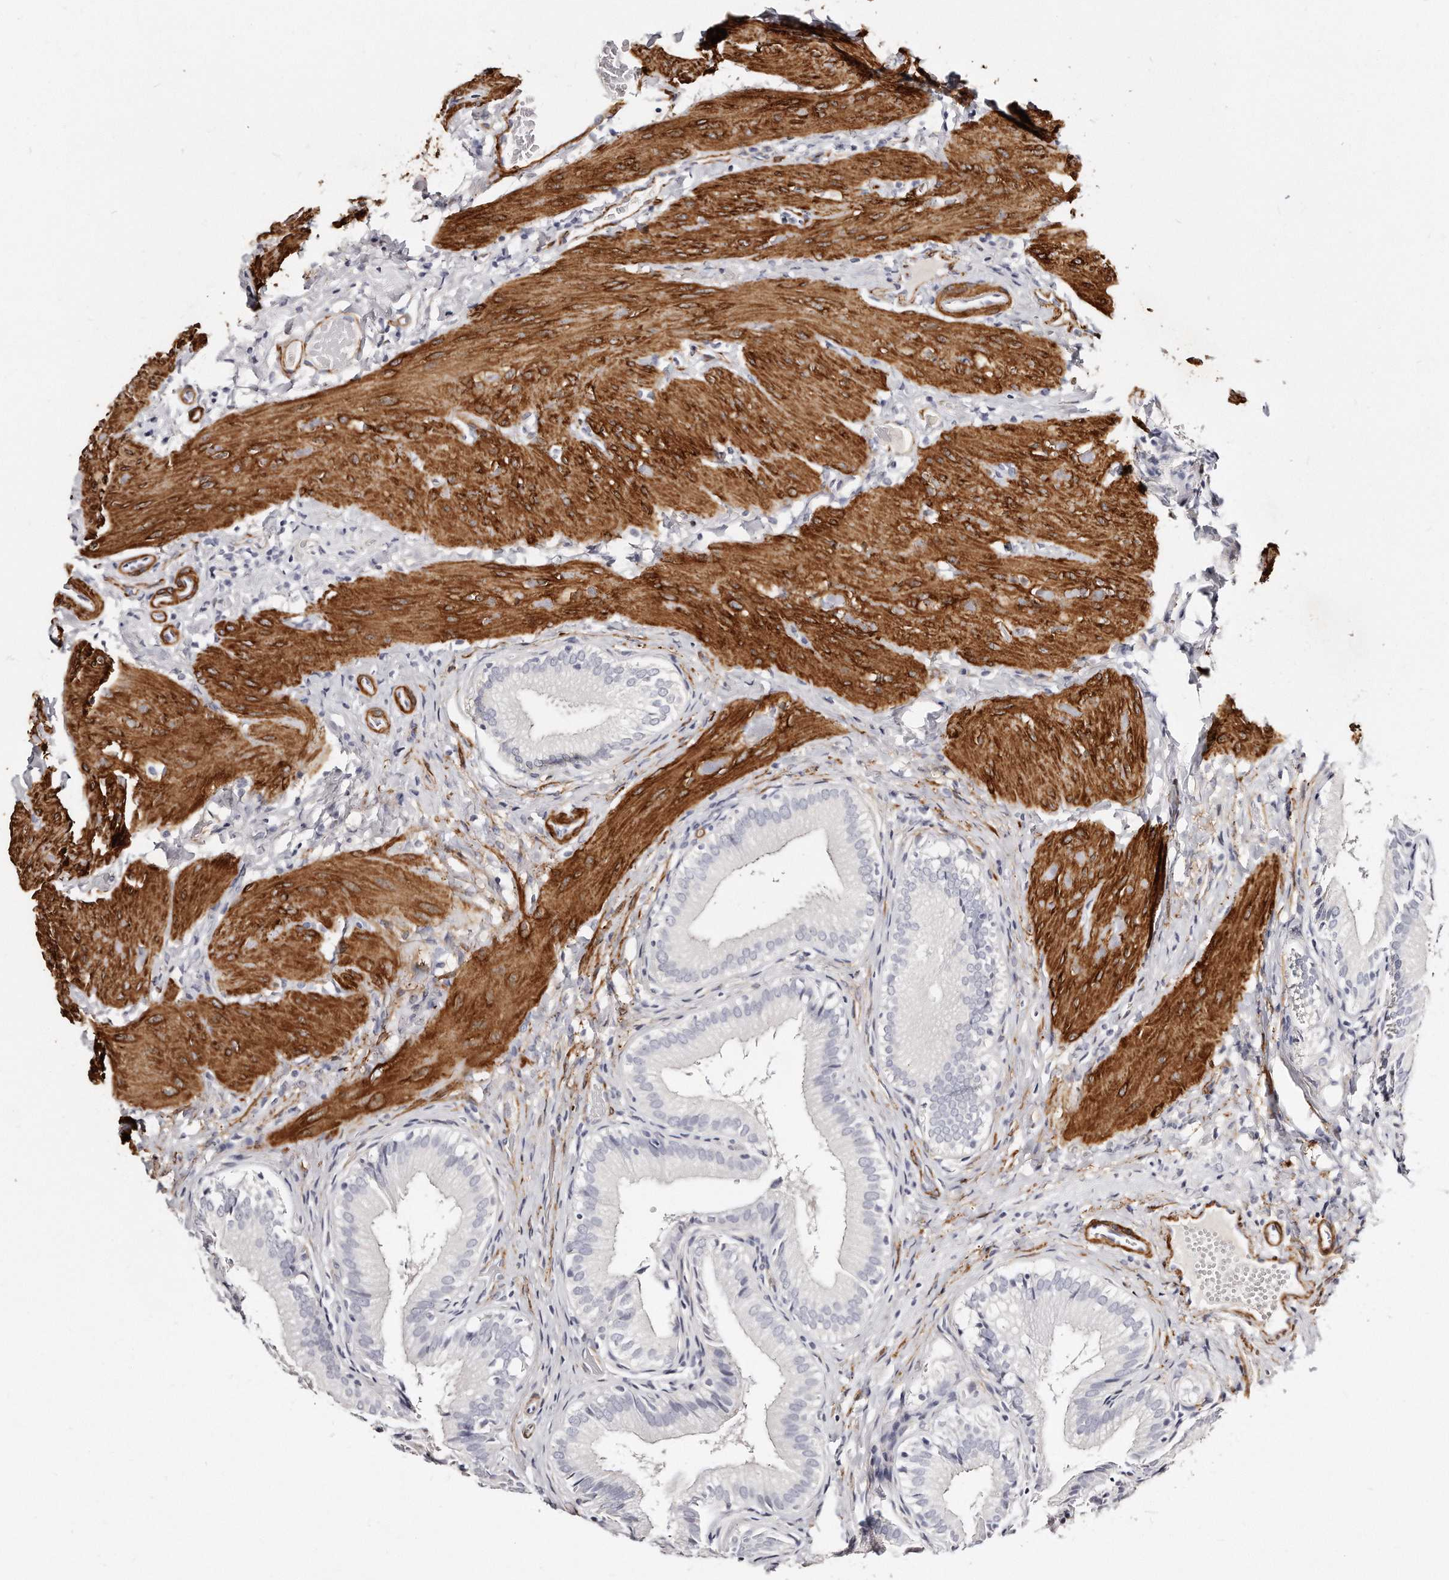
{"staining": {"intensity": "negative", "quantity": "none", "location": "none"}, "tissue": "gallbladder", "cell_type": "Glandular cells", "image_type": "normal", "snomed": [{"axis": "morphology", "description": "Normal tissue, NOS"}, {"axis": "topography", "description": "Gallbladder"}], "caption": "Immunohistochemistry of unremarkable human gallbladder reveals no expression in glandular cells.", "gene": "LMOD1", "patient": {"sex": "female", "age": 30}}